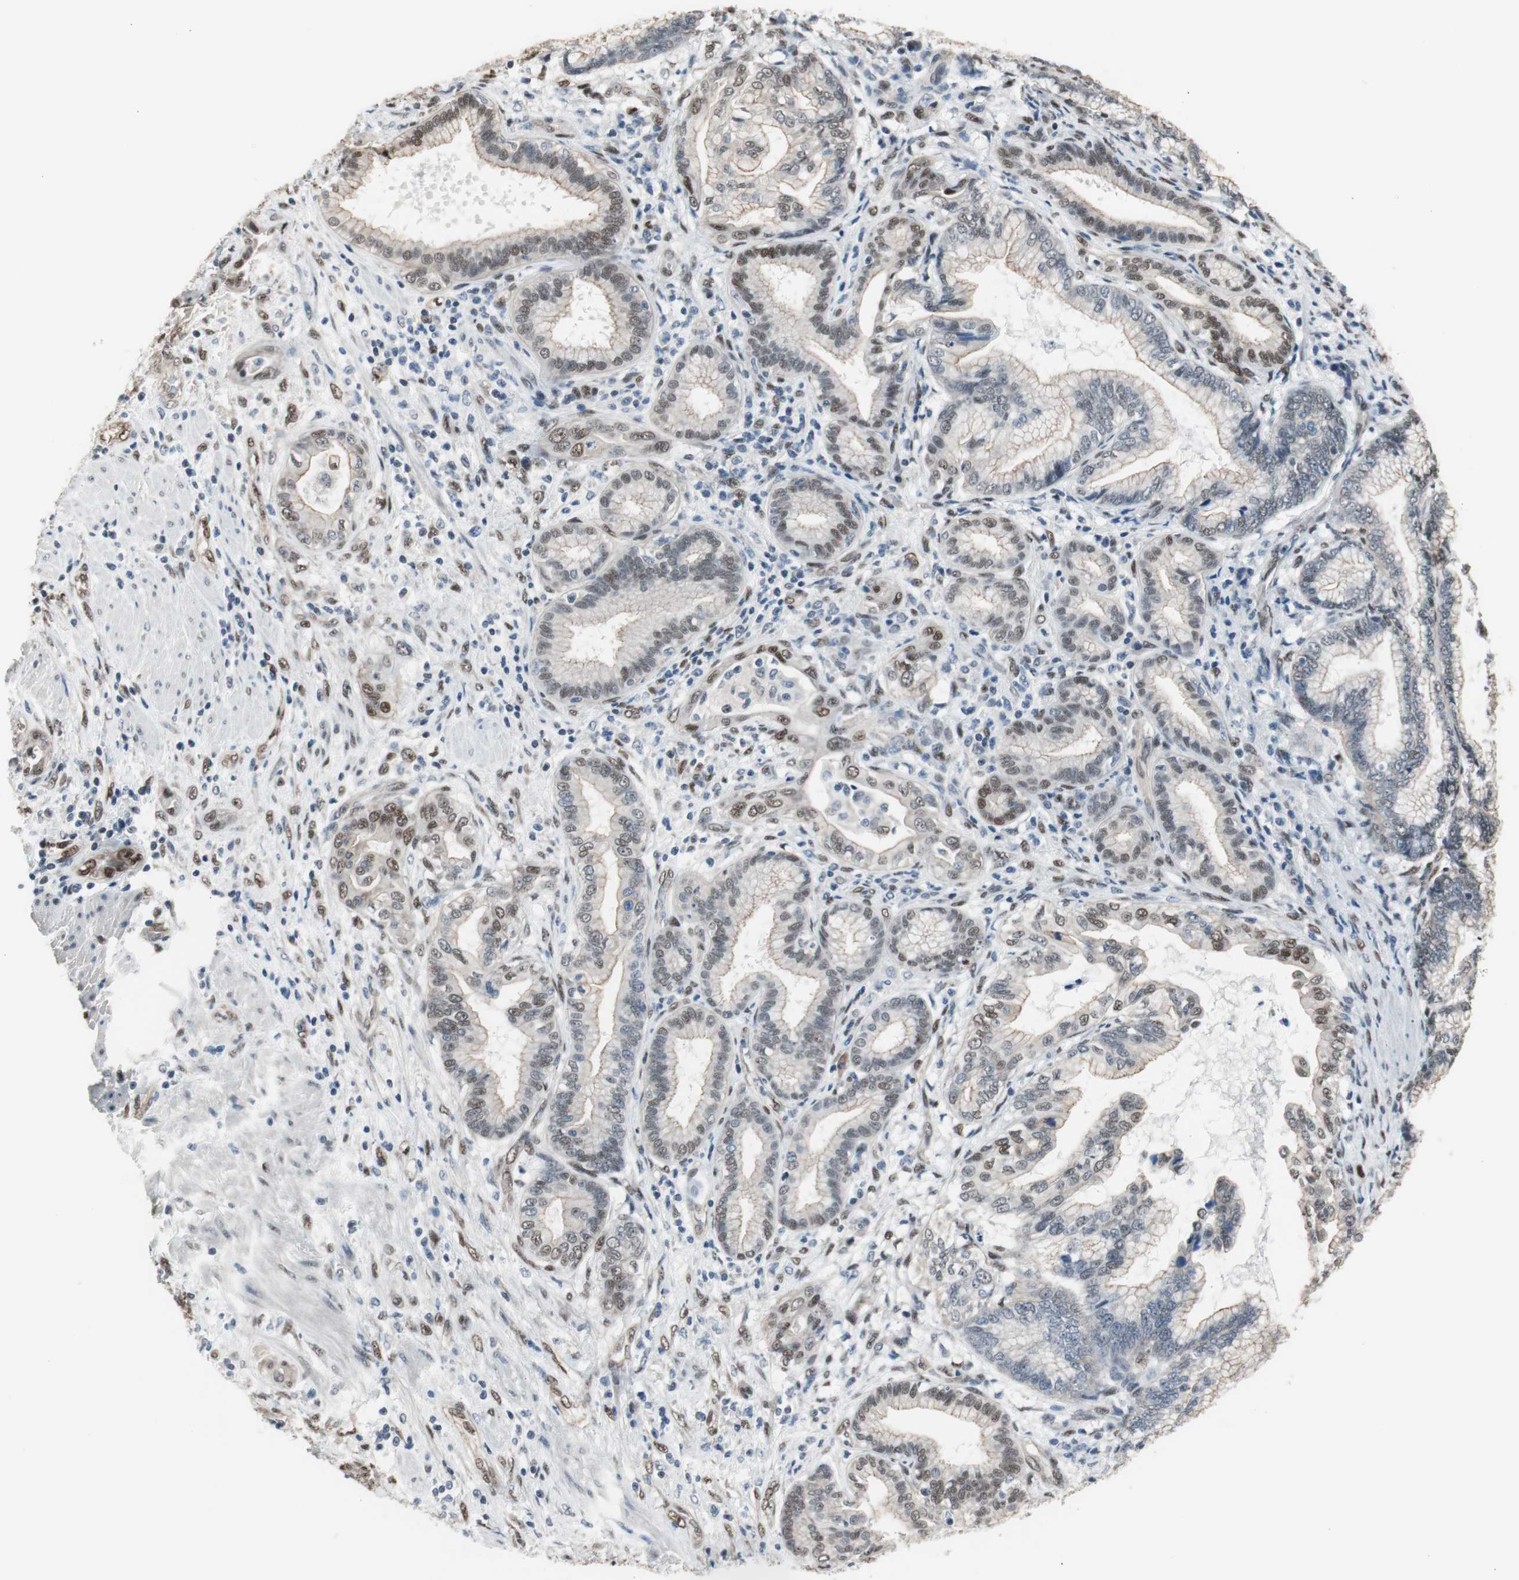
{"staining": {"intensity": "weak", "quantity": "<25%", "location": "cytoplasmic/membranous"}, "tissue": "pancreatic cancer", "cell_type": "Tumor cells", "image_type": "cancer", "snomed": [{"axis": "morphology", "description": "Adenocarcinoma, NOS"}, {"axis": "topography", "description": "Pancreas"}], "caption": "Pancreatic cancer stained for a protein using immunohistochemistry demonstrates no positivity tumor cells.", "gene": "PML", "patient": {"sex": "female", "age": 64}}